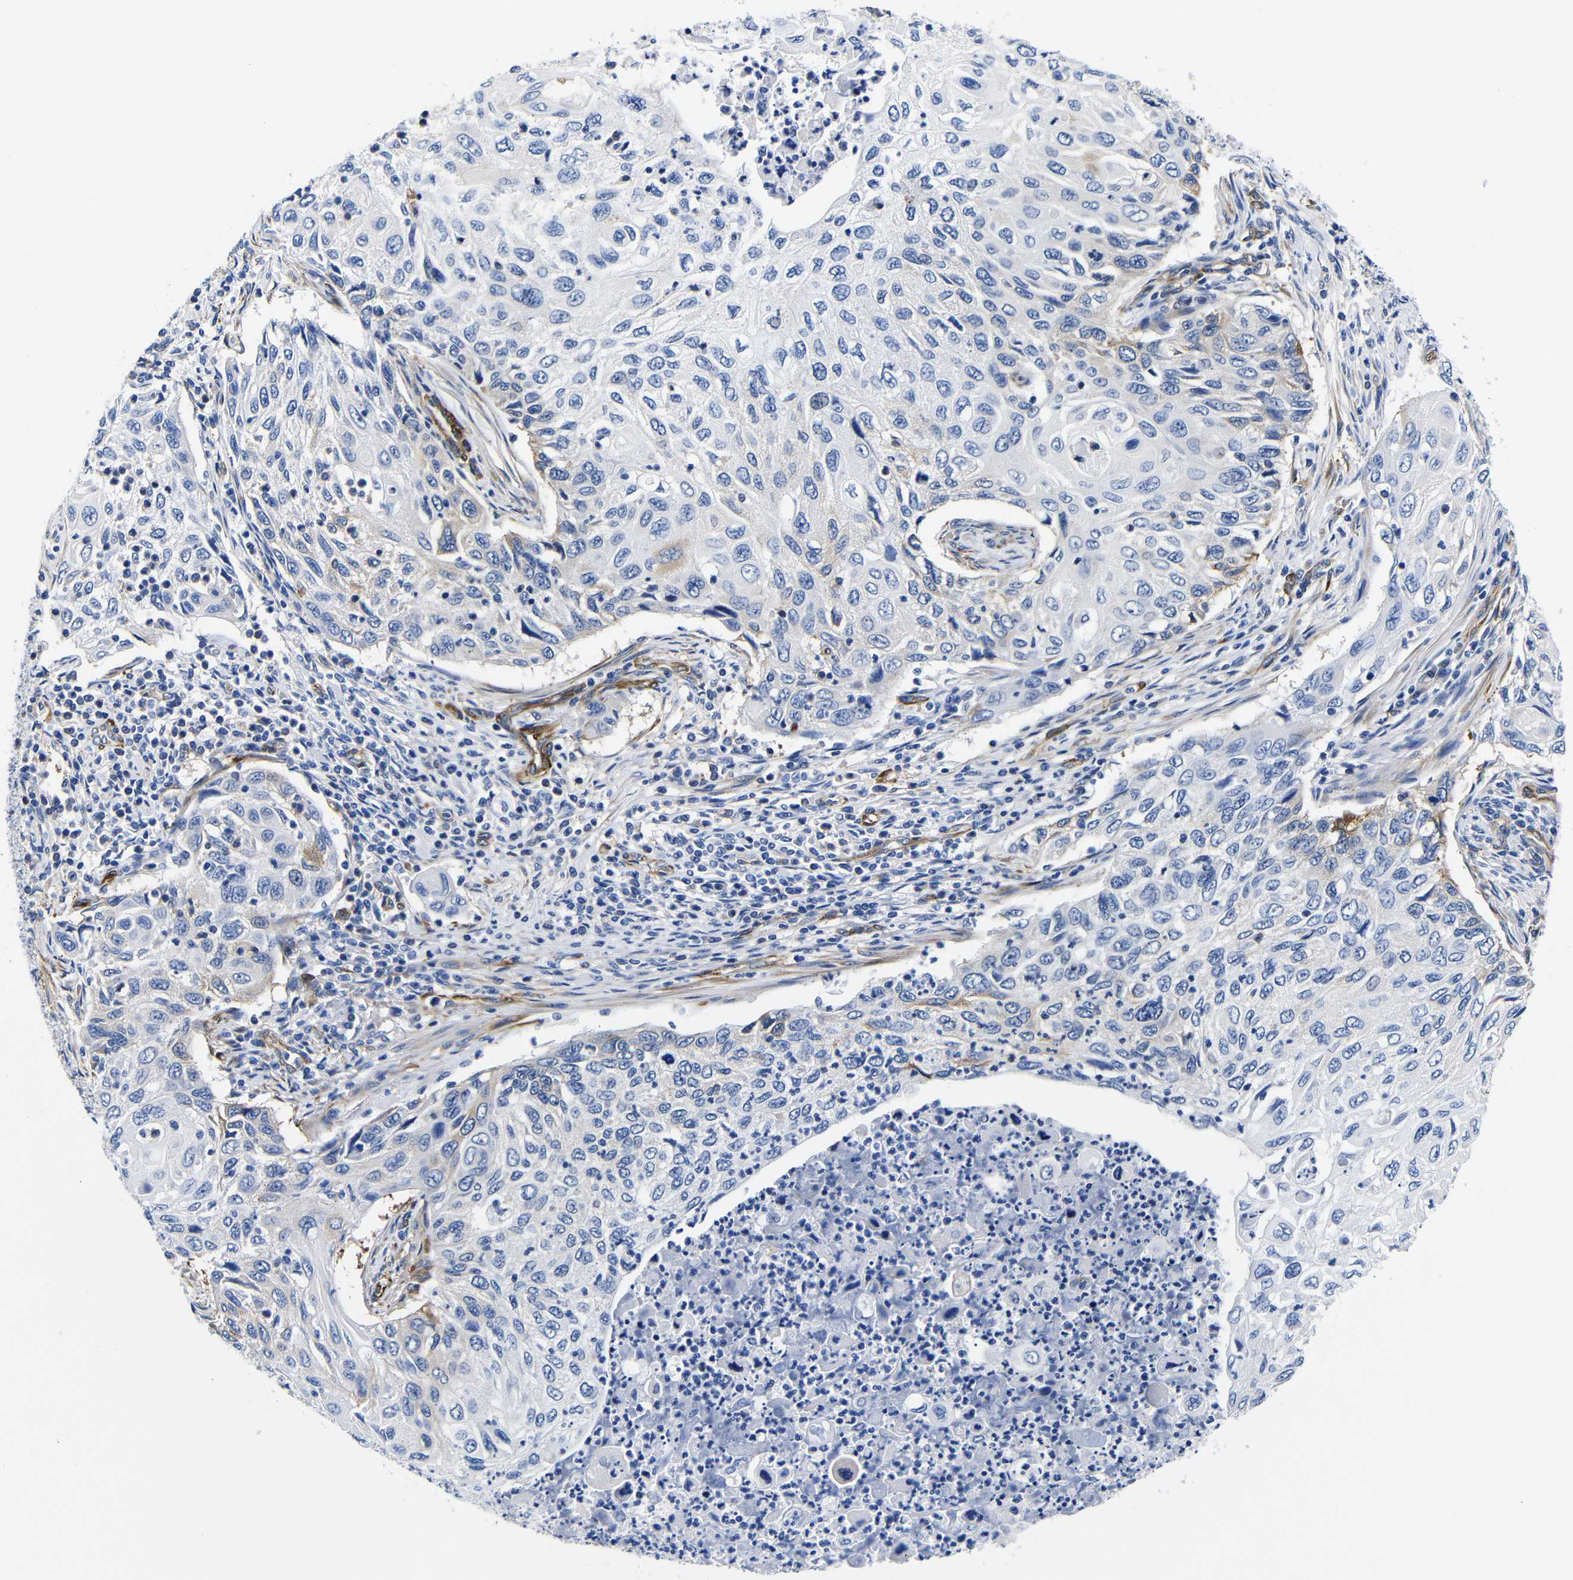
{"staining": {"intensity": "moderate", "quantity": "<25%", "location": "cytoplasmic/membranous"}, "tissue": "cervical cancer", "cell_type": "Tumor cells", "image_type": "cancer", "snomed": [{"axis": "morphology", "description": "Squamous cell carcinoma, NOS"}, {"axis": "topography", "description": "Cervix"}], "caption": "Cervical cancer stained for a protein (brown) demonstrates moderate cytoplasmic/membranous positive positivity in about <25% of tumor cells.", "gene": "LRIG1", "patient": {"sex": "female", "age": 70}}